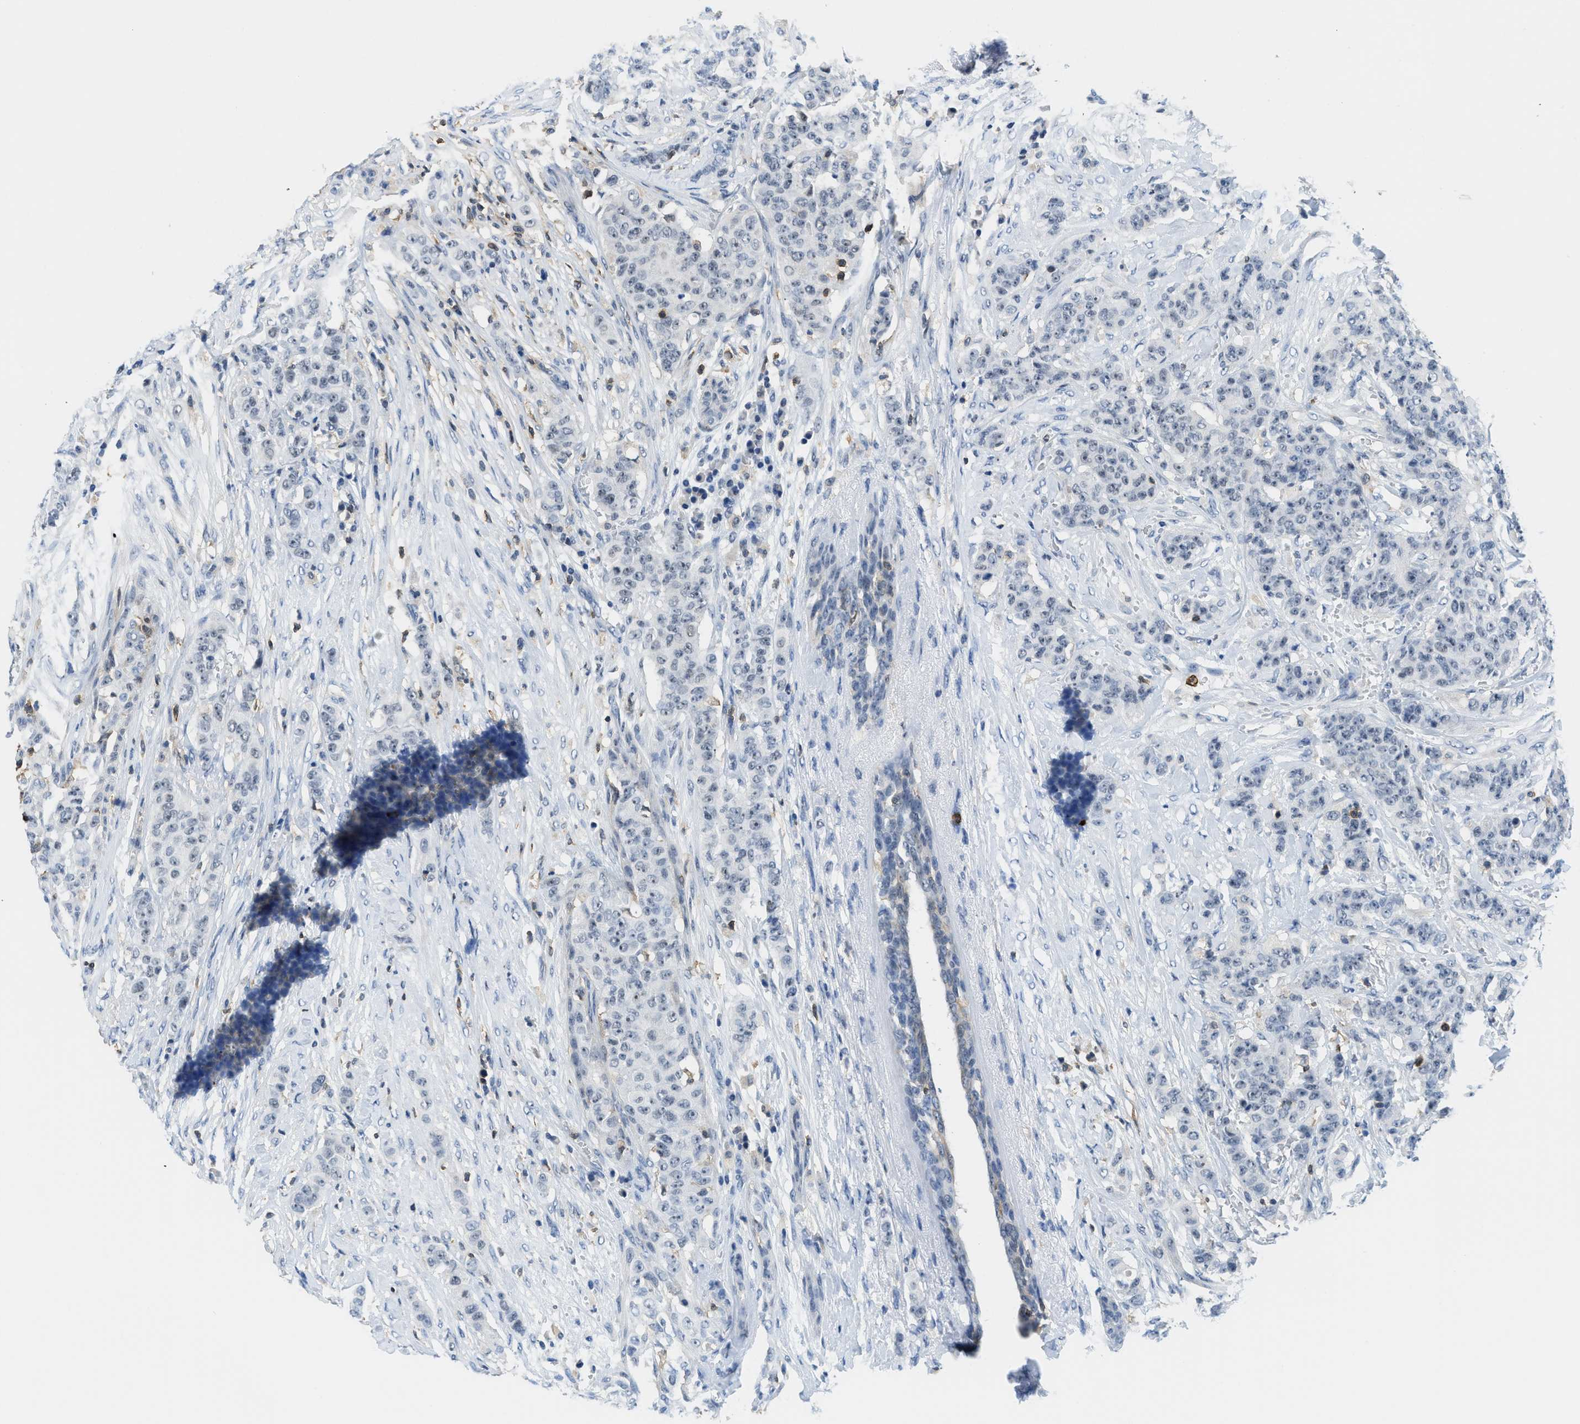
{"staining": {"intensity": "negative", "quantity": "none", "location": "none"}, "tissue": "breast cancer", "cell_type": "Tumor cells", "image_type": "cancer", "snomed": [{"axis": "morphology", "description": "Normal tissue, NOS"}, {"axis": "morphology", "description": "Duct carcinoma"}, {"axis": "topography", "description": "Breast"}], "caption": "Histopathology image shows no protein expression in tumor cells of infiltrating ductal carcinoma (breast) tissue.", "gene": "FAM151A", "patient": {"sex": "female", "age": 40}}